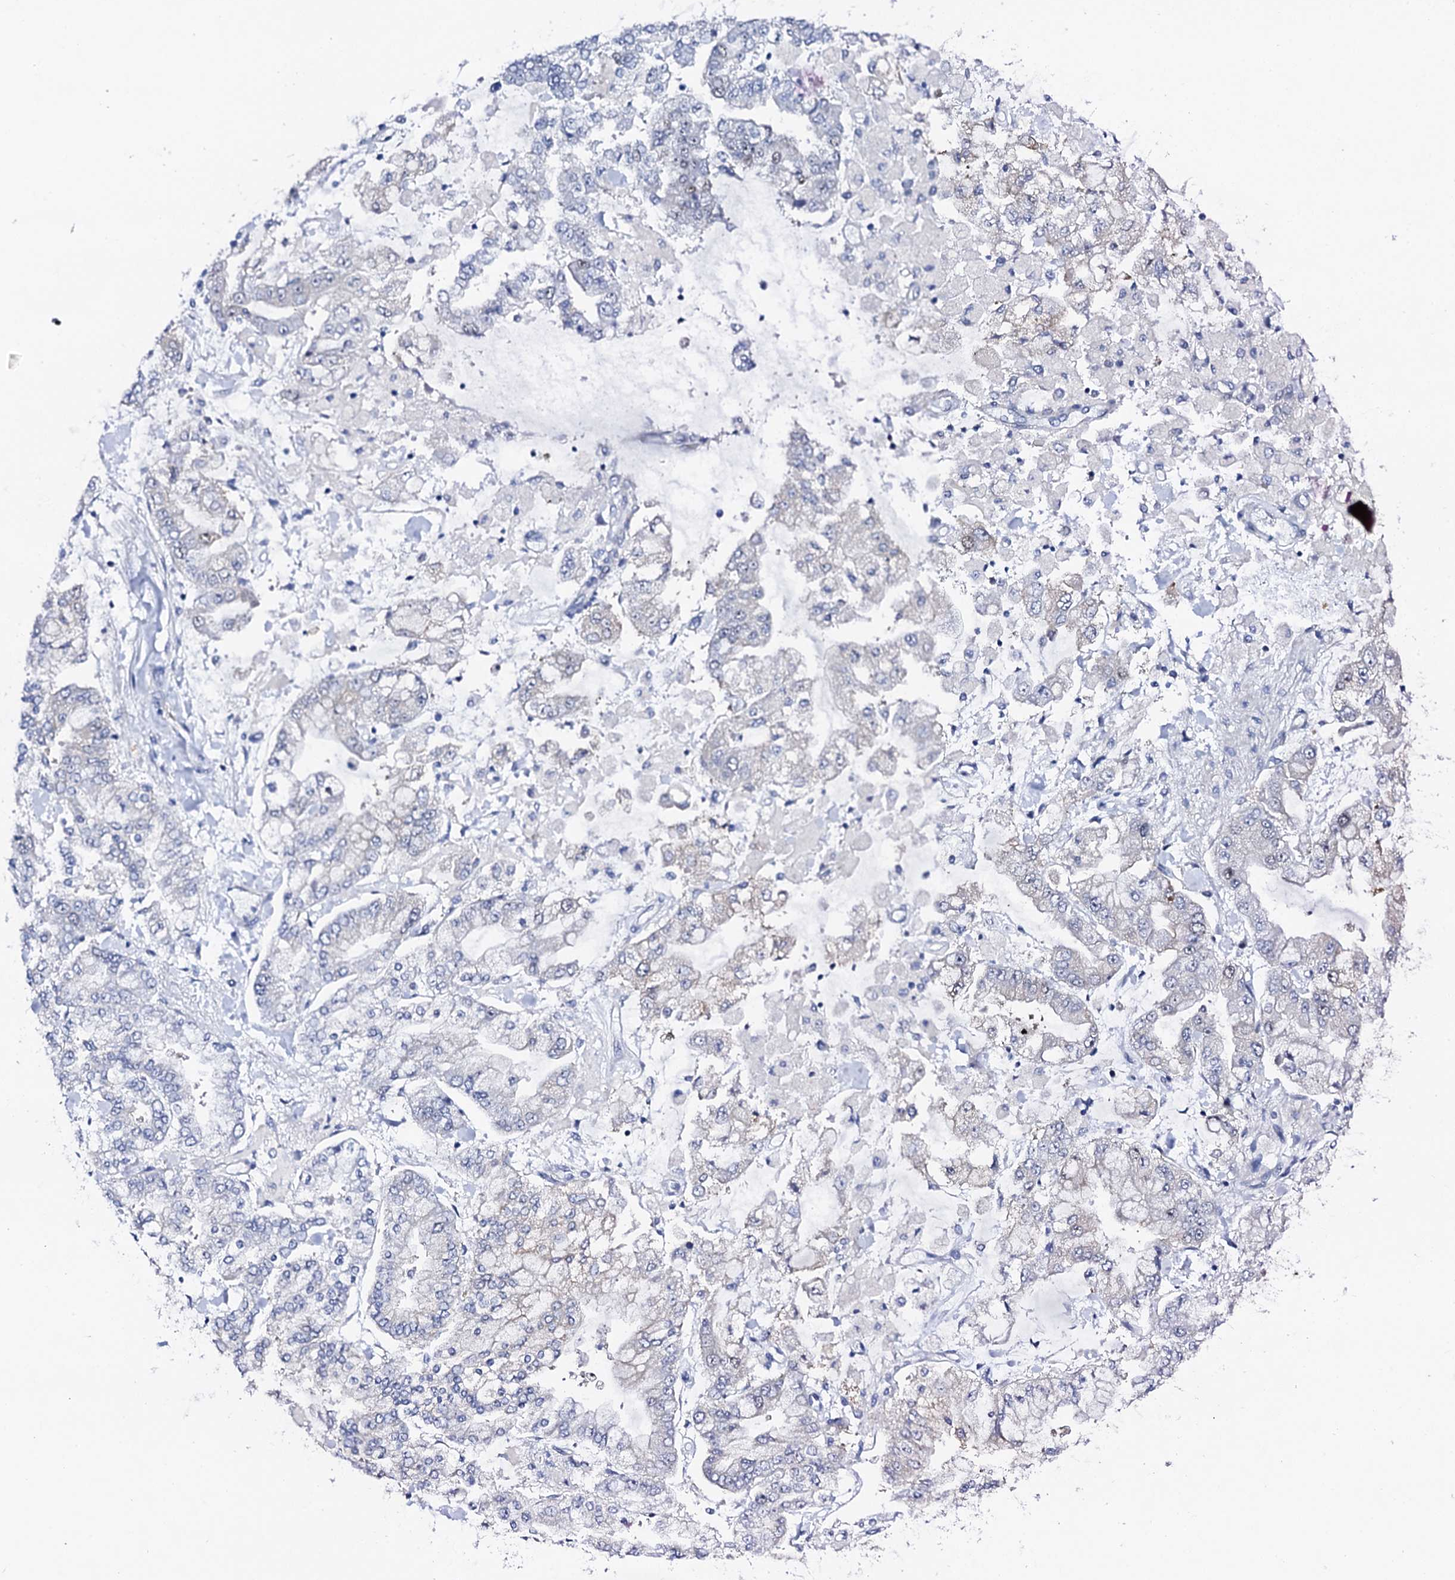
{"staining": {"intensity": "negative", "quantity": "none", "location": "none"}, "tissue": "stomach cancer", "cell_type": "Tumor cells", "image_type": "cancer", "snomed": [{"axis": "morphology", "description": "Normal tissue, NOS"}, {"axis": "morphology", "description": "Adenocarcinoma, NOS"}, {"axis": "topography", "description": "Stomach, upper"}, {"axis": "topography", "description": "Stomach"}], "caption": "An image of human stomach cancer (adenocarcinoma) is negative for staining in tumor cells.", "gene": "NUDT13", "patient": {"sex": "male", "age": 76}}